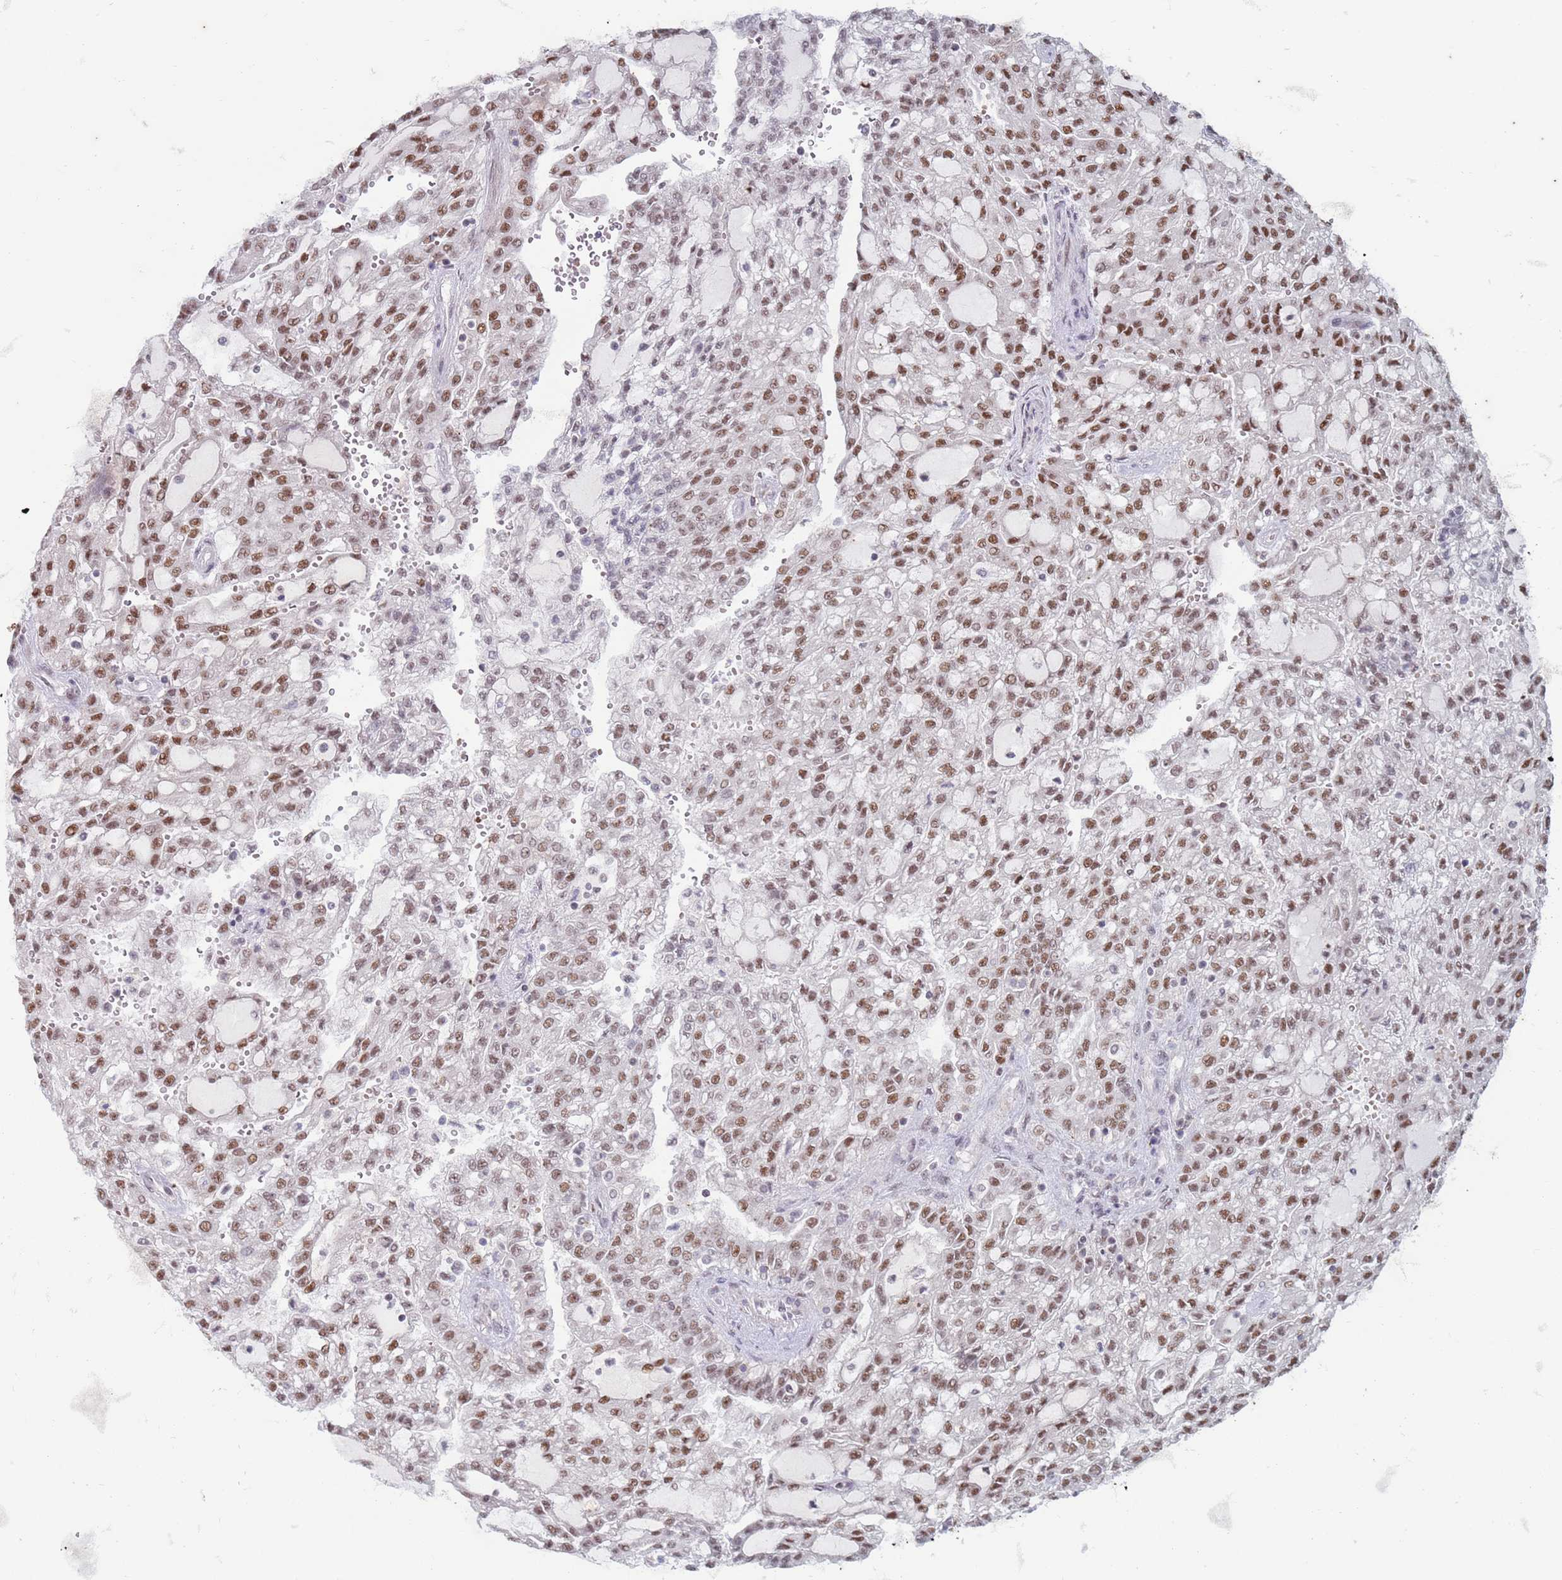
{"staining": {"intensity": "moderate", "quantity": ">75%", "location": "nuclear"}, "tissue": "renal cancer", "cell_type": "Tumor cells", "image_type": "cancer", "snomed": [{"axis": "morphology", "description": "Adenocarcinoma, NOS"}, {"axis": "topography", "description": "Kidney"}], "caption": "A high-resolution photomicrograph shows immunohistochemistry (IHC) staining of adenocarcinoma (renal), which shows moderate nuclear positivity in about >75% of tumor cells.", "gene": "TRMT6", "patient": {"sex": "male", "age": 63}}